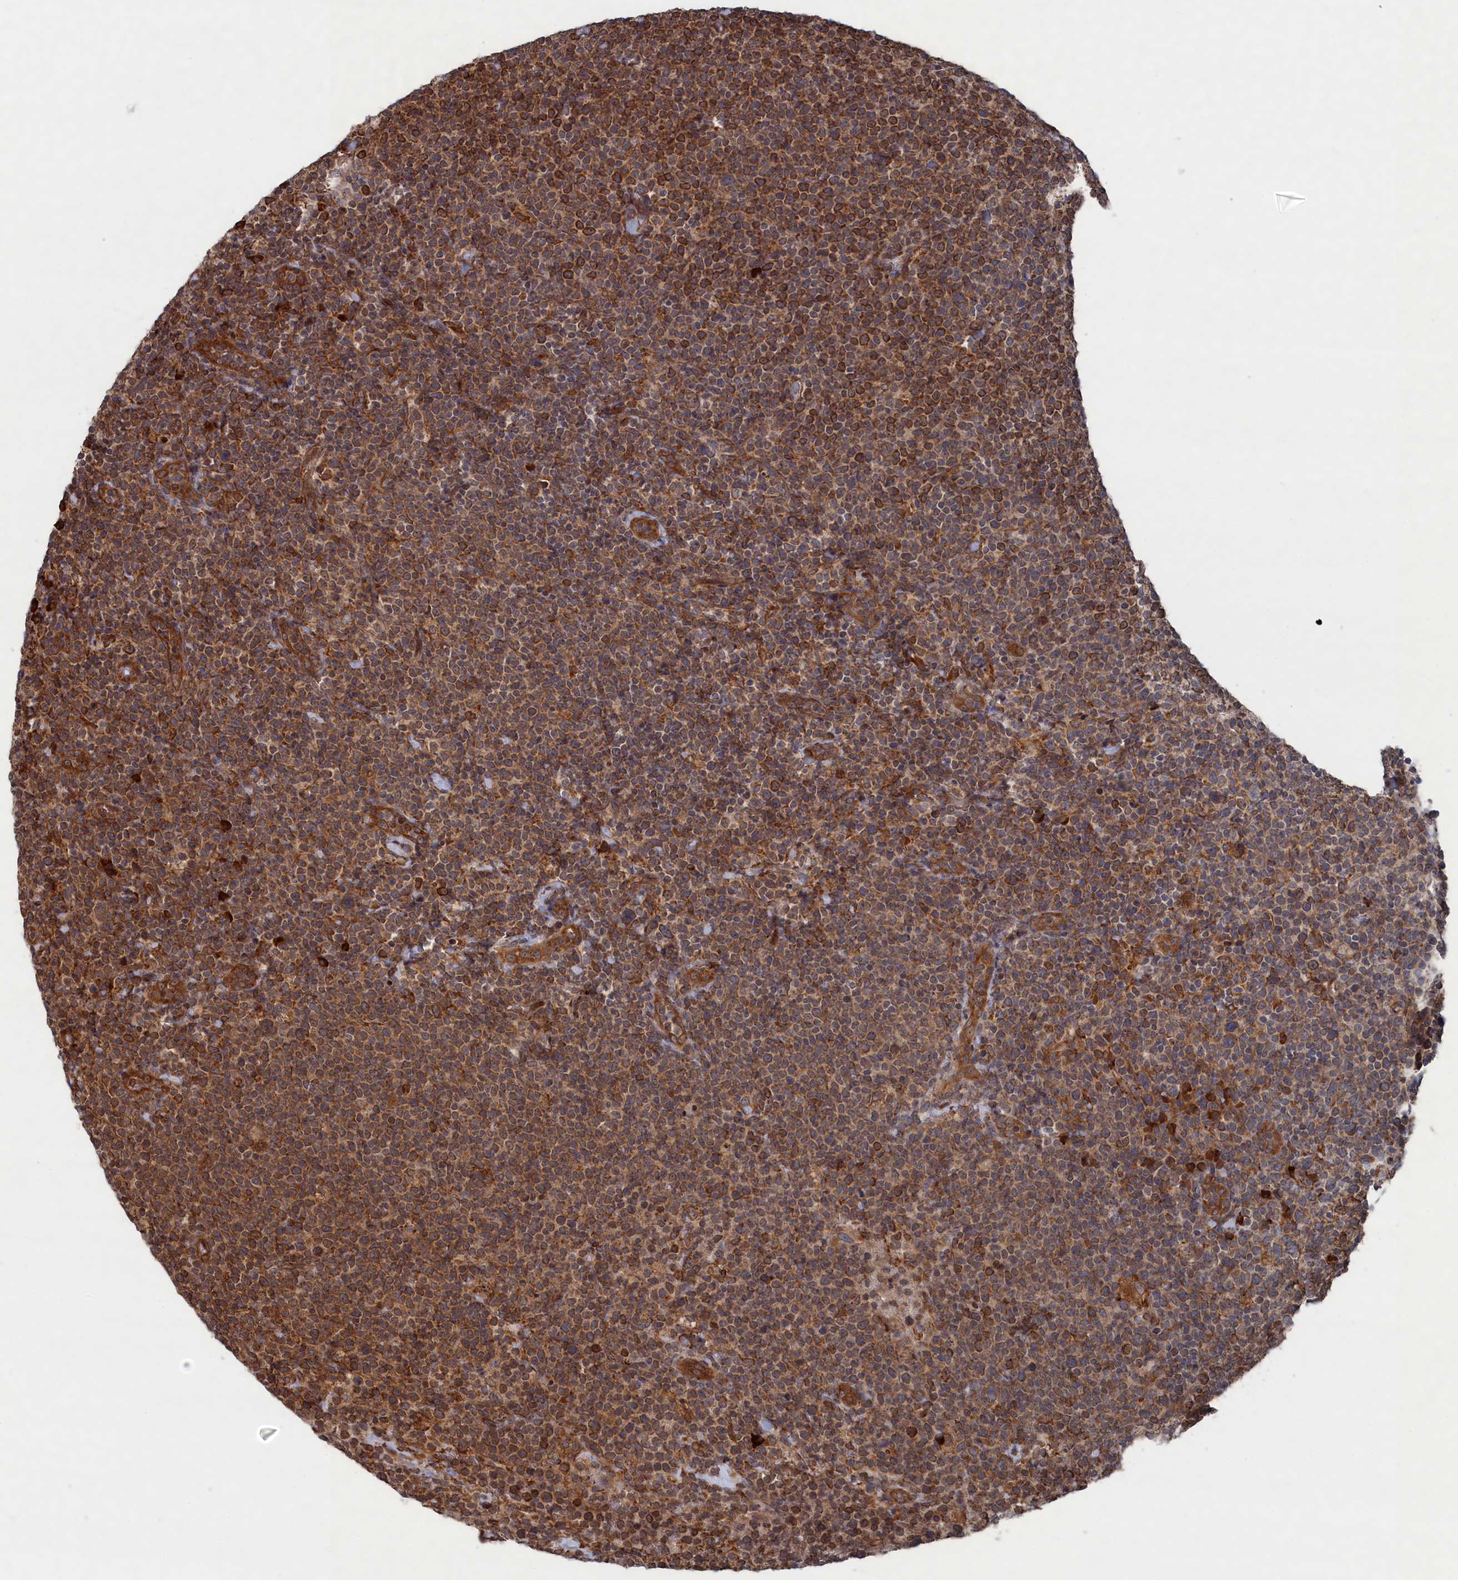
{"staining": {"intensity": "moderate", "quantity": ">75%", "location": "cytoplasmic/membranous"}, "tissue": "lymphoma", "cell_type": "Tumor cells", "image_type": "cancer", "snomed": [{"axis": "morphology", "description": "Malignant lymphoma, non-Hodgkin's type, High grade"}, {"axis": "topography", "description": "Lymph node"}], "caption": "High-grade malignant lymphoma, non-Hodgkin's type tissue exhibits moderate cytoplasmic/membranous positivity in about >75% of tumor cells", "gene": "BPIFB6", "patient": {"sex": "male", "age": 61}}